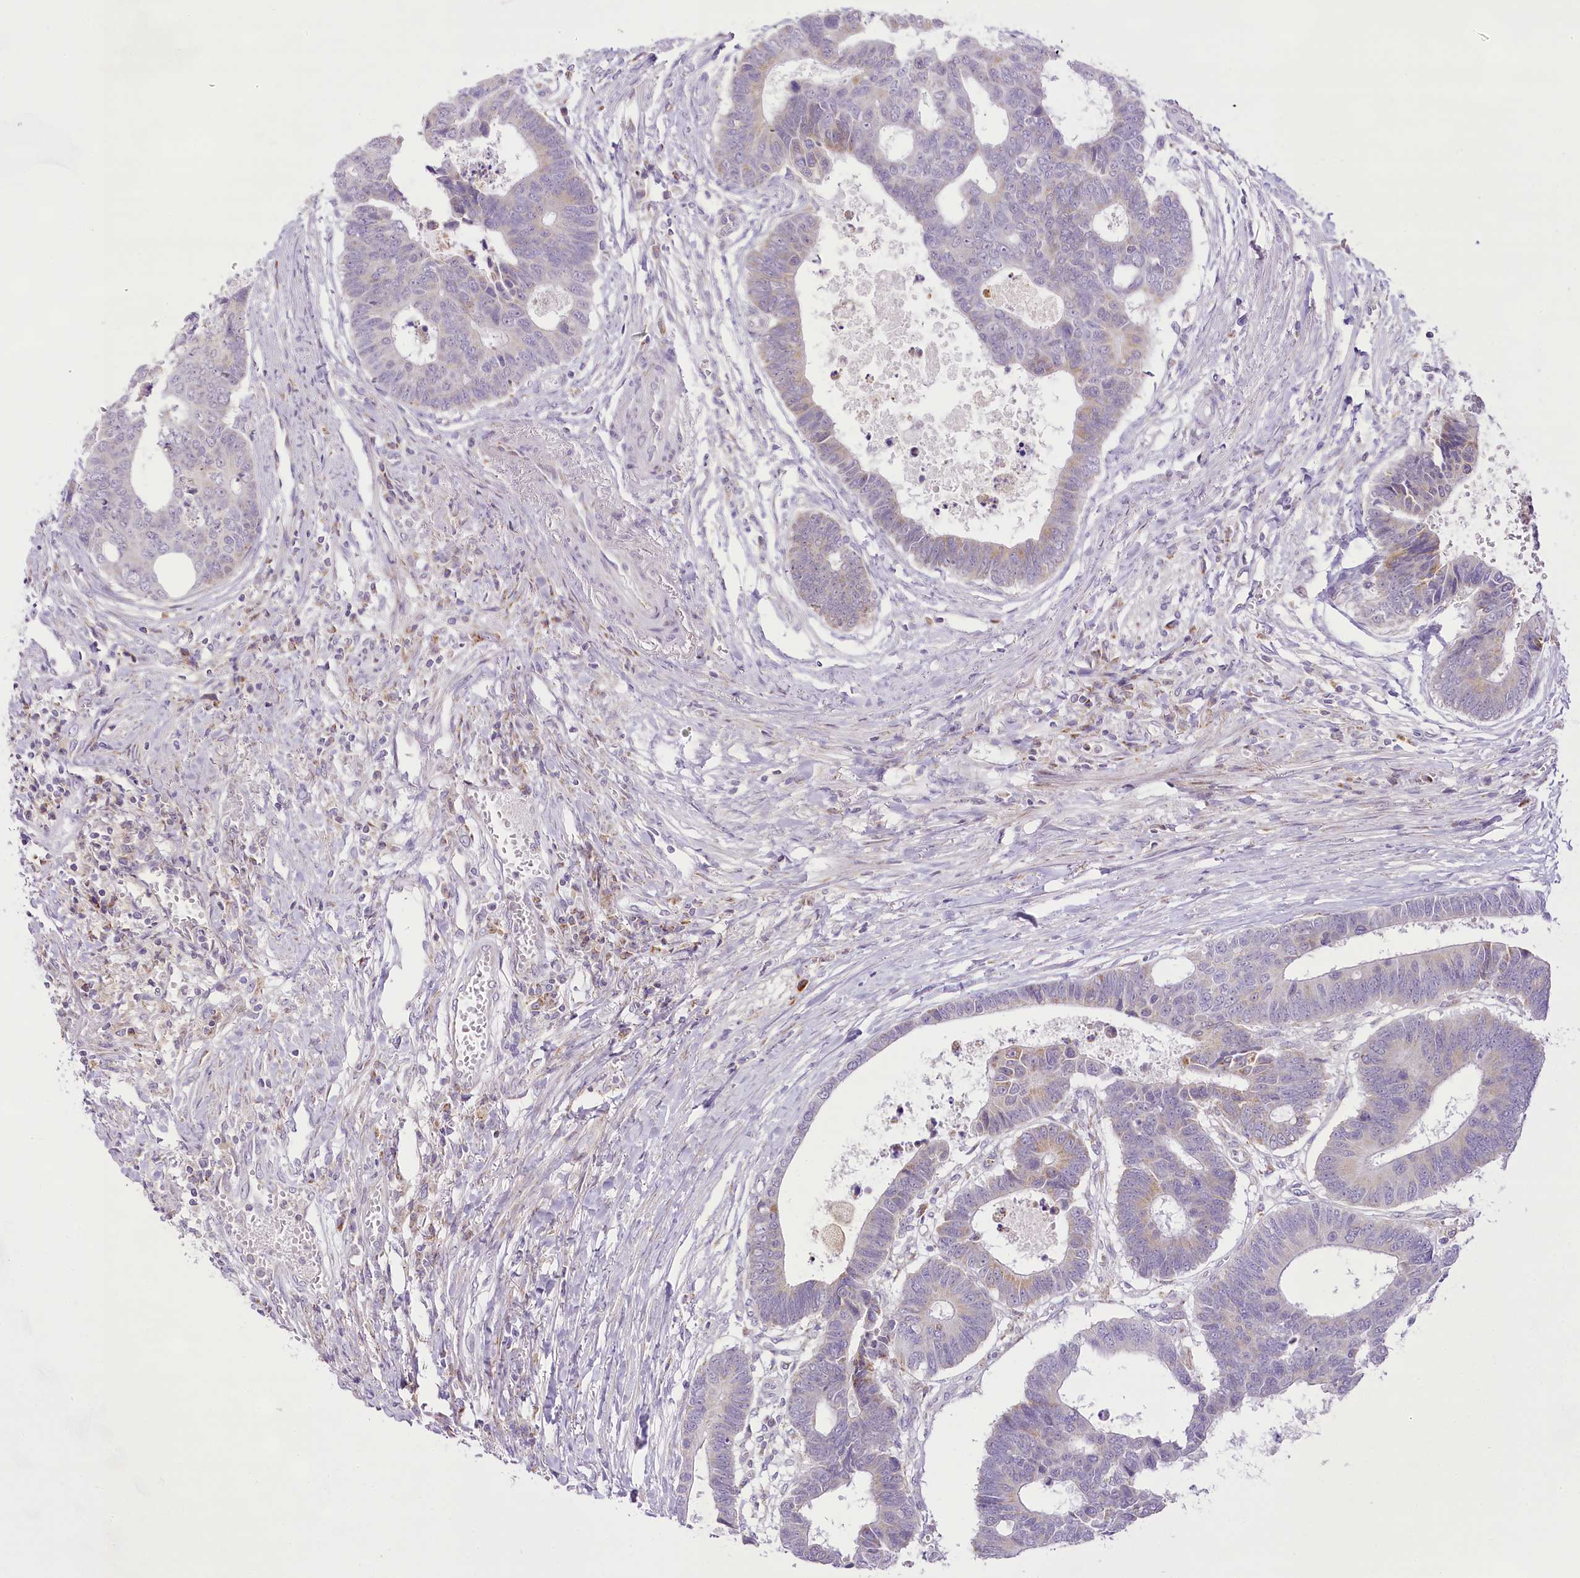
{"staining": {"intensity": "moderate", "quantity": "<25%", "location": "cytoplasmic/membranous"}, "tissue": "colorectal cancer", "cell_type": "Tumor cells", "image_type": "cancer", "snomed": [{"axis": "morphology", "description": "Adenocarcinoma, NOS"}, {"axis": "topography", "description": "Rectum"}], "caption": "Protein staining of adenocarcinoma (colorectal) tissue exhibits moderate cytoplasmic/membranous positivity in approximately <25% of tumor cells.", "gene": "CCDC30", "patient": {"sex": "male", "age": 84}}